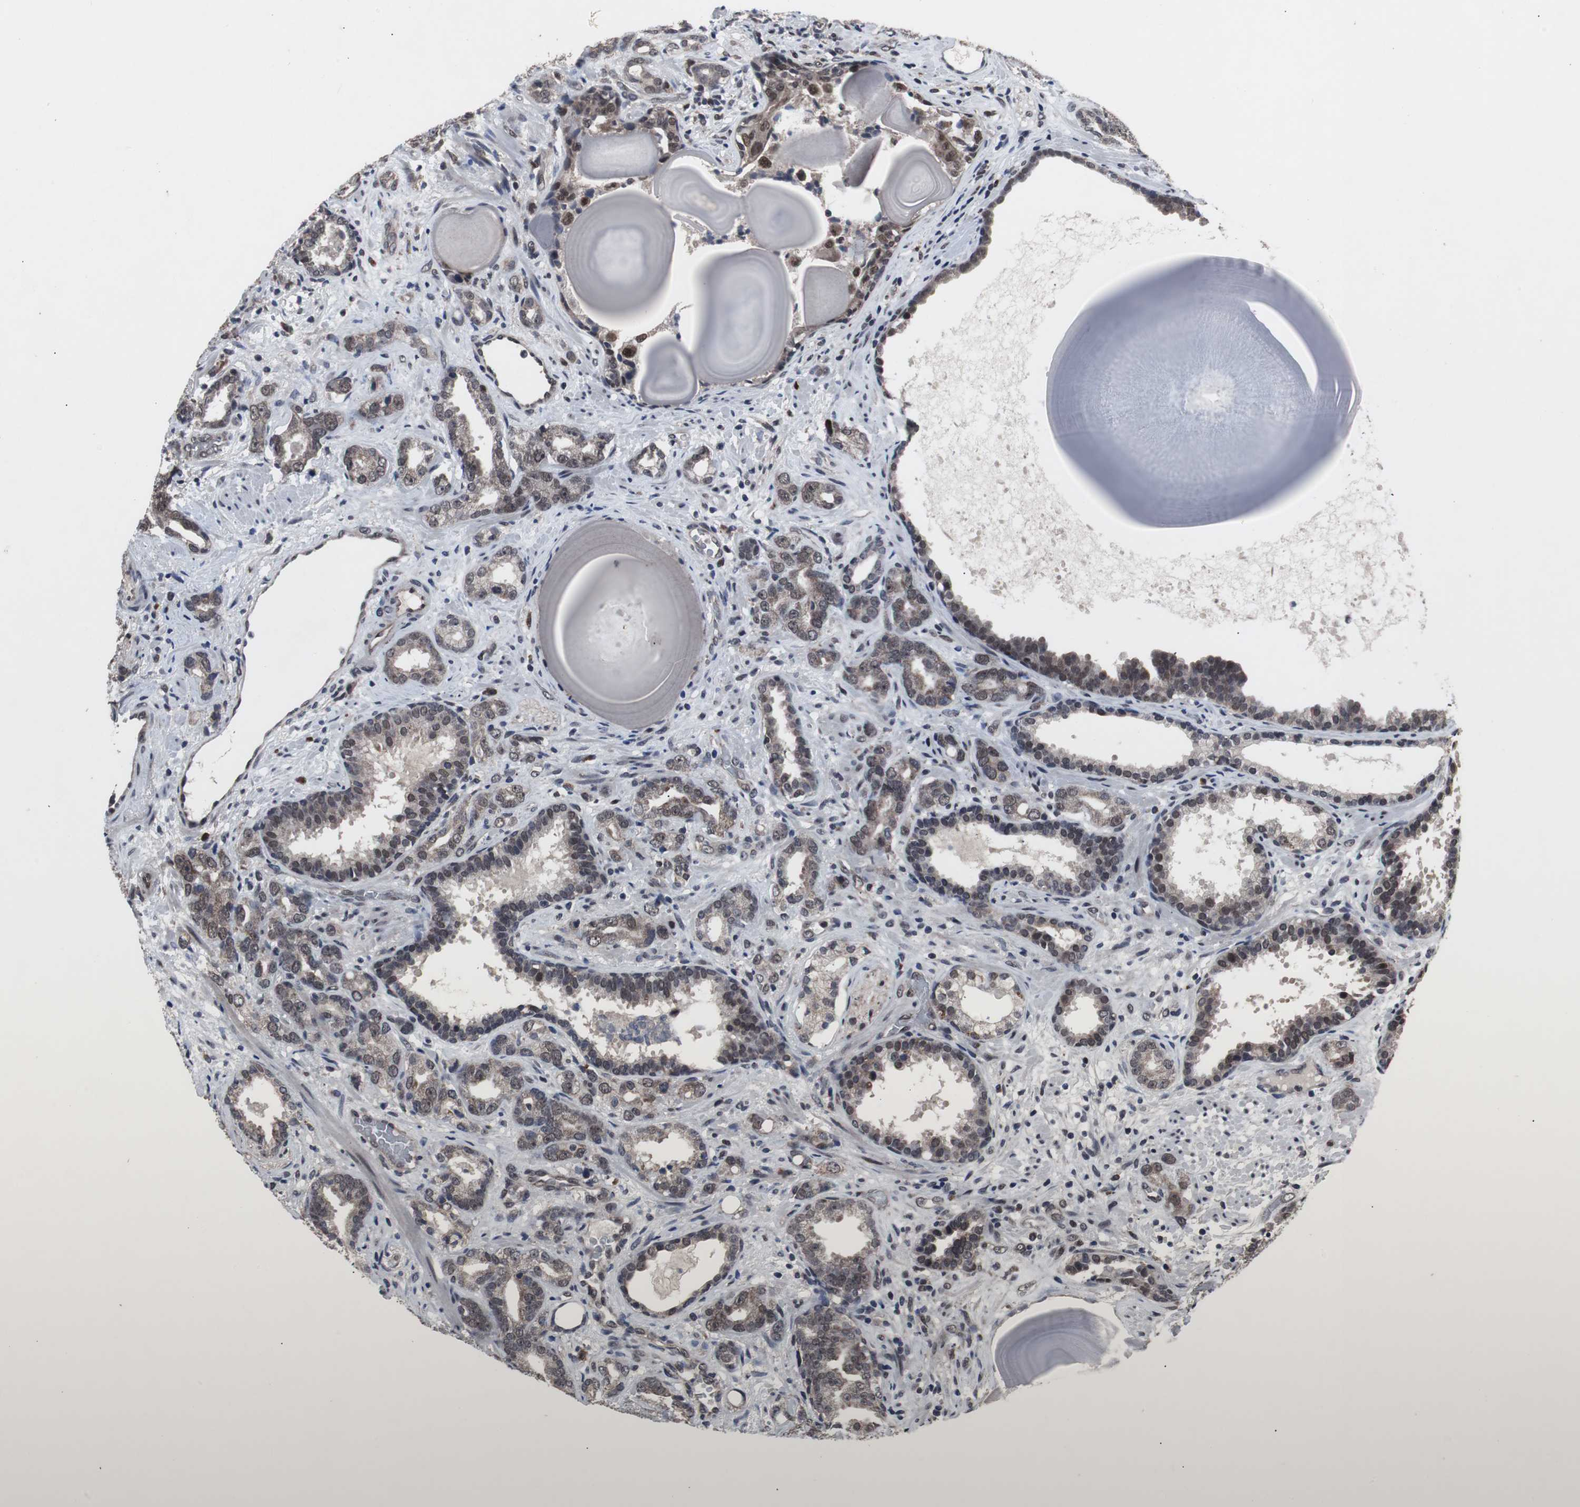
{"staining": {"intensity": "weak", "quantity": "25%-75%", "location": "cytoplasmic/membranous,nuclear"}, "tissue": "prostate cancer", "cell_type": "Tumor cells", "image_type": "cancer", "snomed": [{"axis": "morphology", "description": "Adenocarcinoma, Low grade"}, {"axis": "topography", "description": "Prostate"}], "caption": "High-magnification brightfield microscopy of adenocarcinoma (low-grade) (prostate) stained with DAB (brown) and counterstained with hematoxylin (blue). tumor cells exhibit weak cytoplasmic/membranous and nuclear positivity is identified in about25%-75% of cells.", "gene": "GTF2F2", "patient": {"sex": "male", "age": 63}}